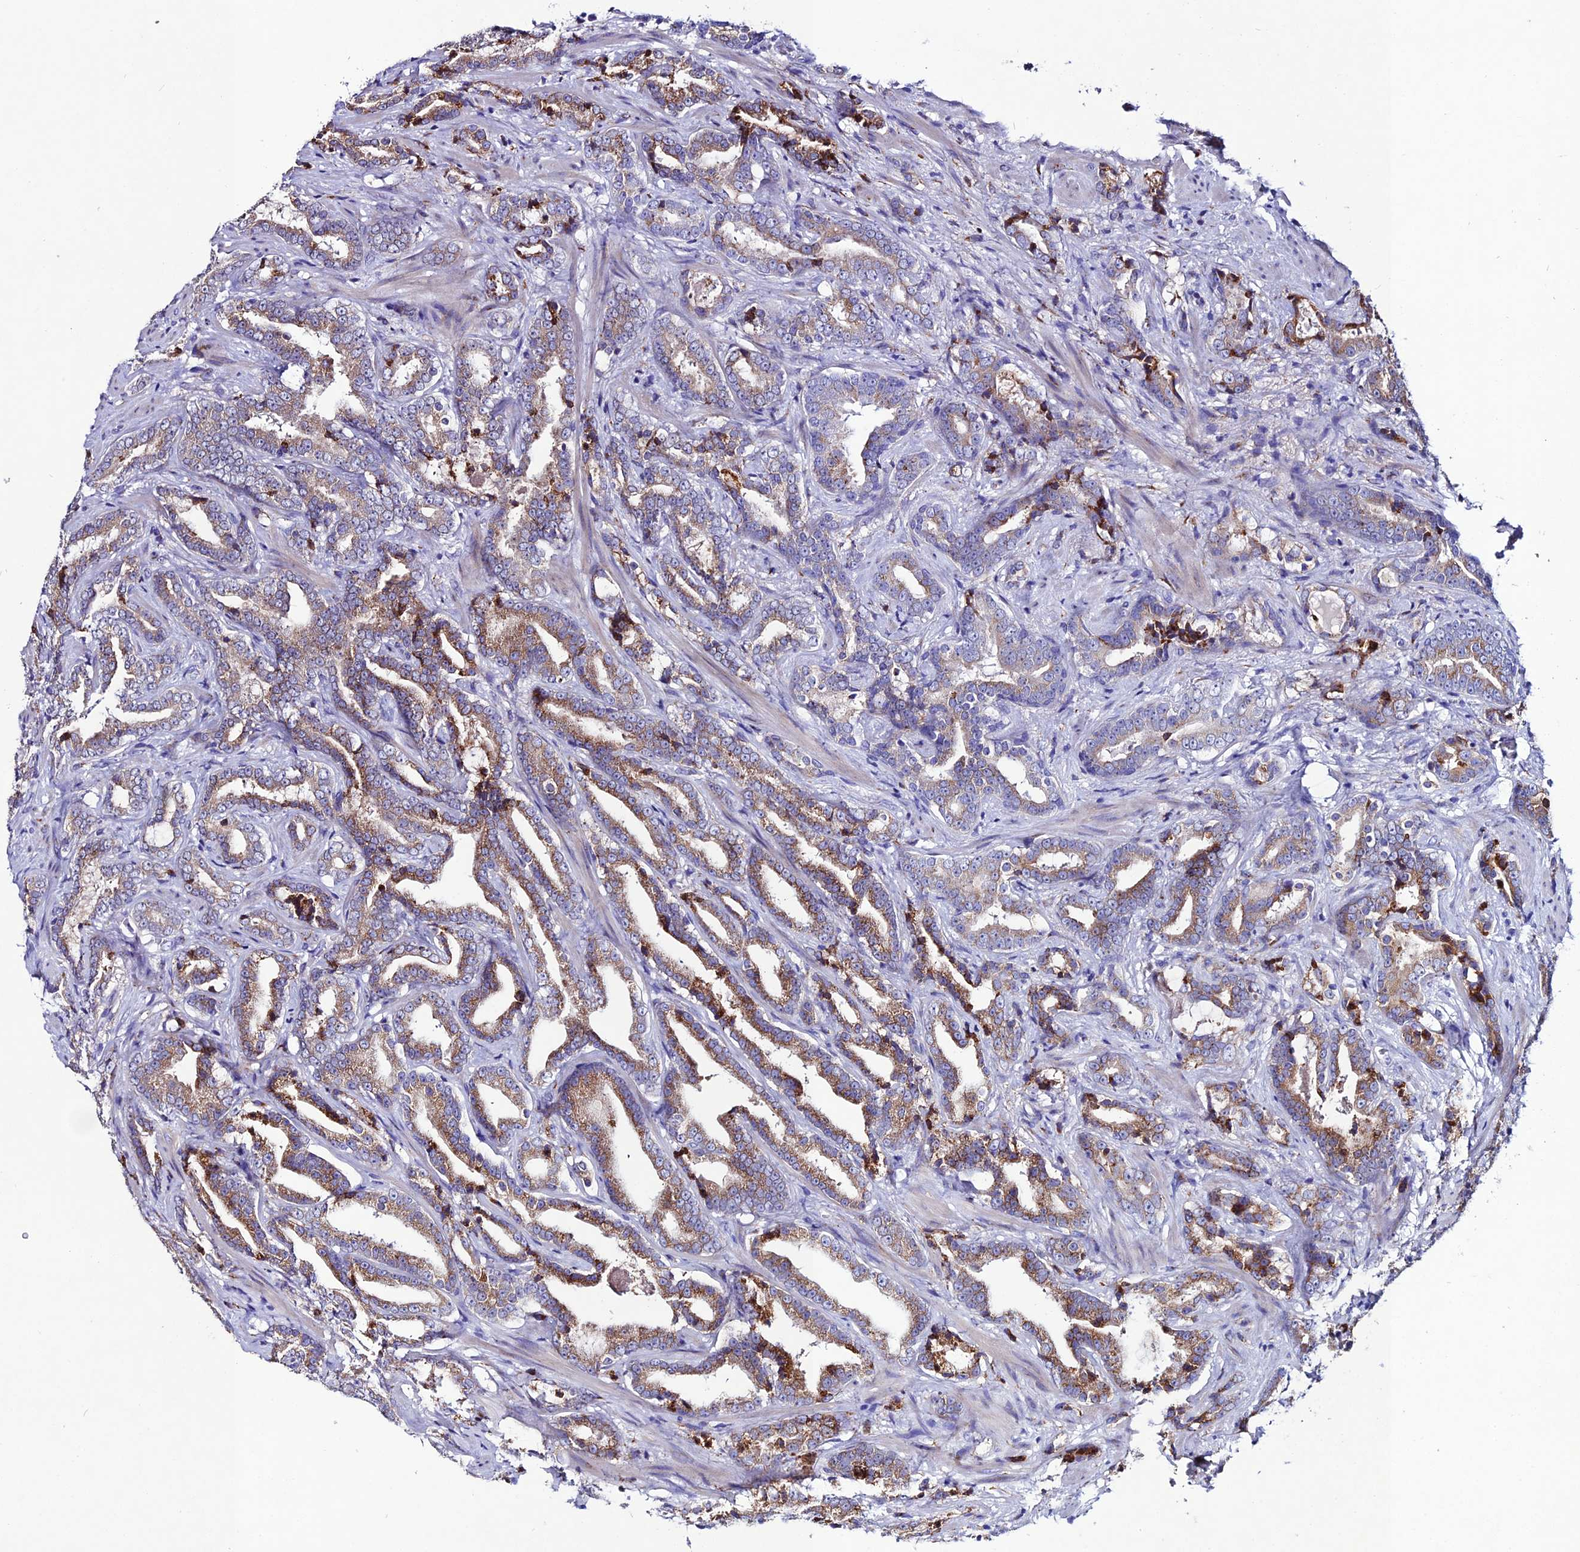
{"staining": {"intensity": "moderate", "quantity": "25%-75%", "location": "cytoplasmic/membranous"}, "tissue": "prostate cancer", "cell_type": "Tumor cells", "image_type": "cancer", "snomed": [{"axis": "morphology", "description": "Adenocarcinoma, Low grade"}, {"axis": "topography", "description": "Prostate"}], "caption": "Tumor cells show medium levels of moderate cytoplasmic/membranous positivity in about 25%-75% of cells in prostate low-grade adenocarcinoma.", "gene": "OR51Q1", "patient": {"sex": "male", "age": 58}}